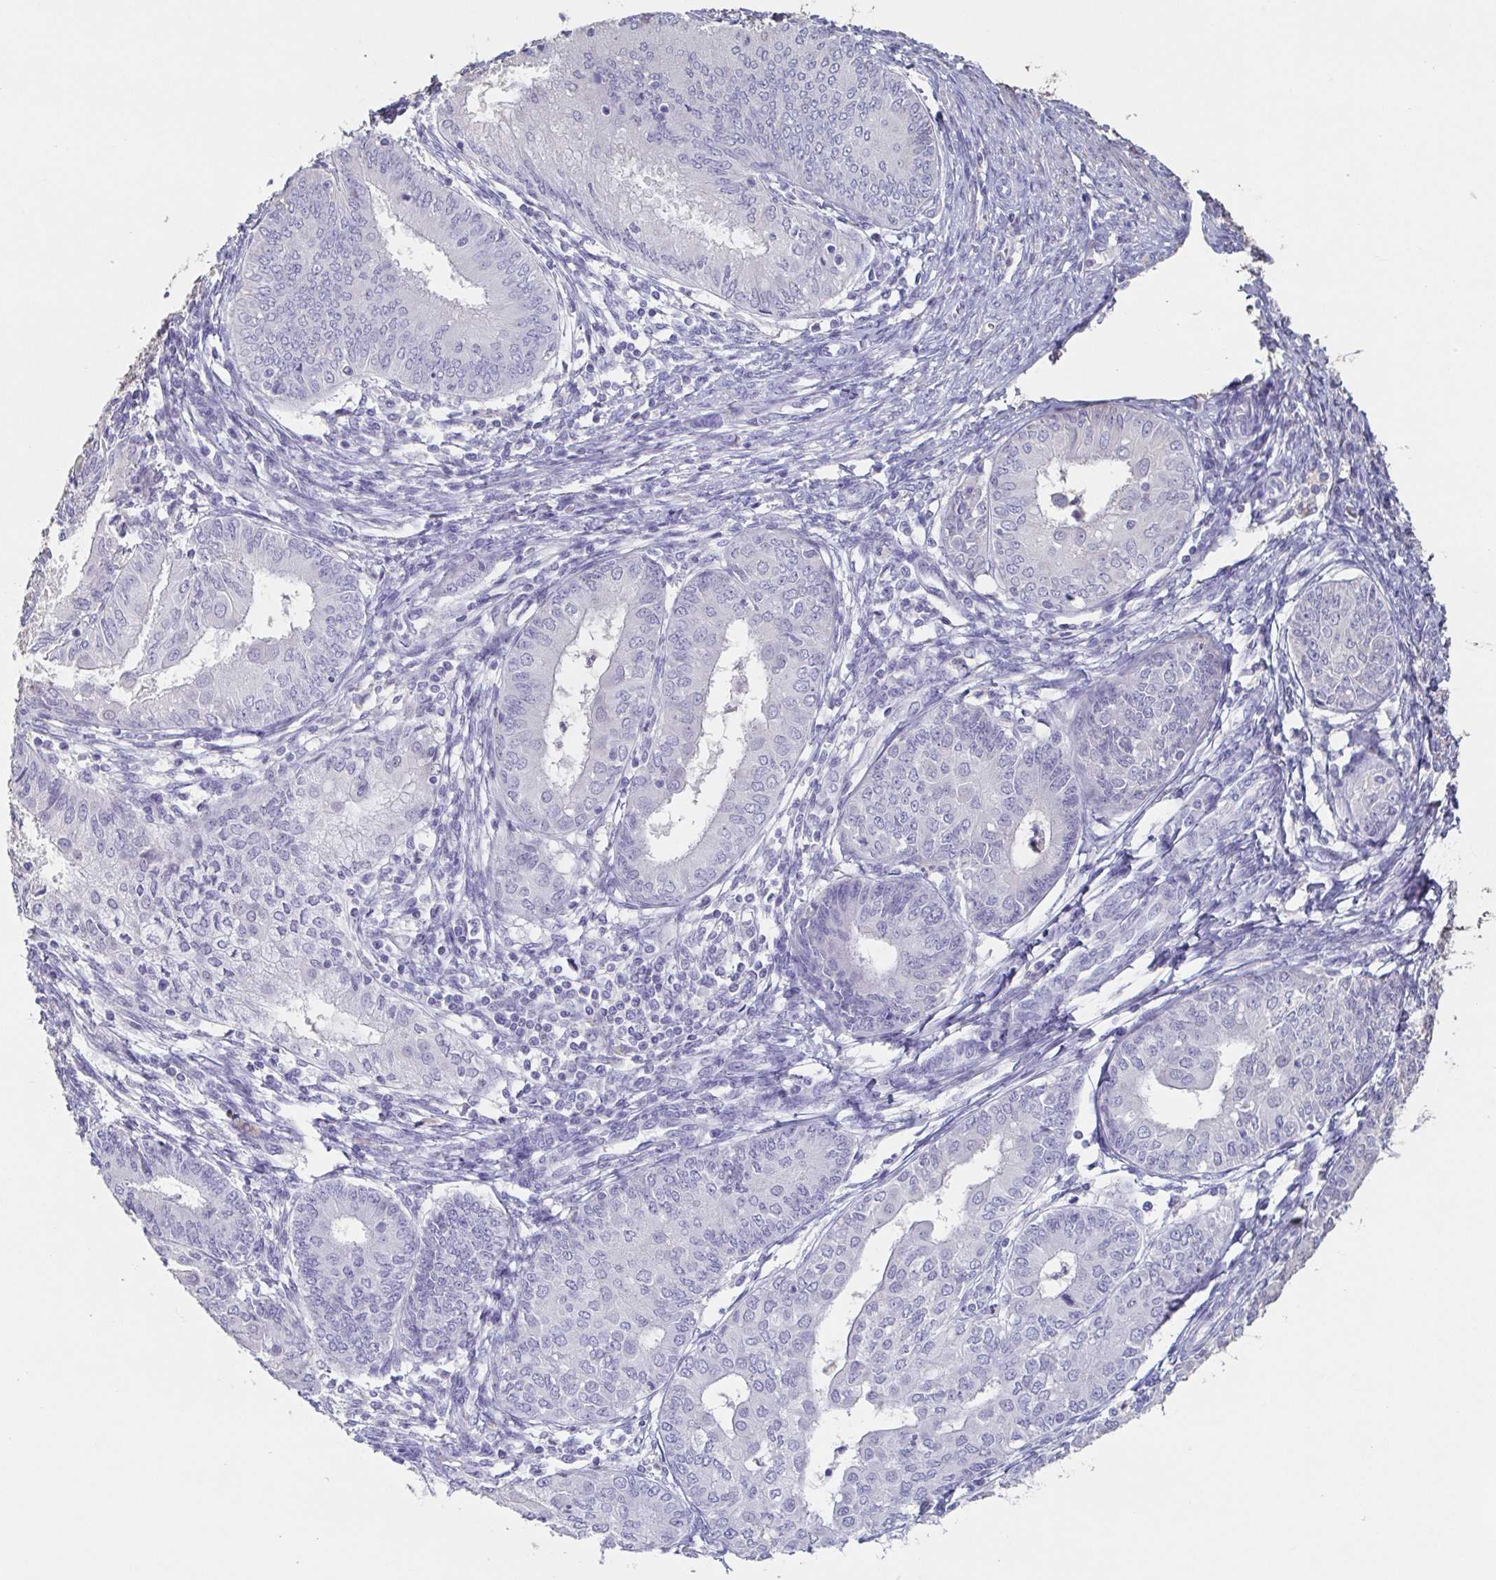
{"staining": {"intensity": "negative", "quantity": "none", "location": "none"}, "tissue": "endometrial cancer", "cell_type": "Tumor cells", "image_type": "cancer", "snomed": [{"axis": "morphology", "description": "Adenocarcinoma, NOS"}, {"axis": "topography", "description": "Endometrium"}], "caption": "Immunohistochemistry (IHC) of human endometrial cancer displays no staining in tumor cells.", "gene": "BPIFA2", "patient": {"sex": "female", "age": 68}}